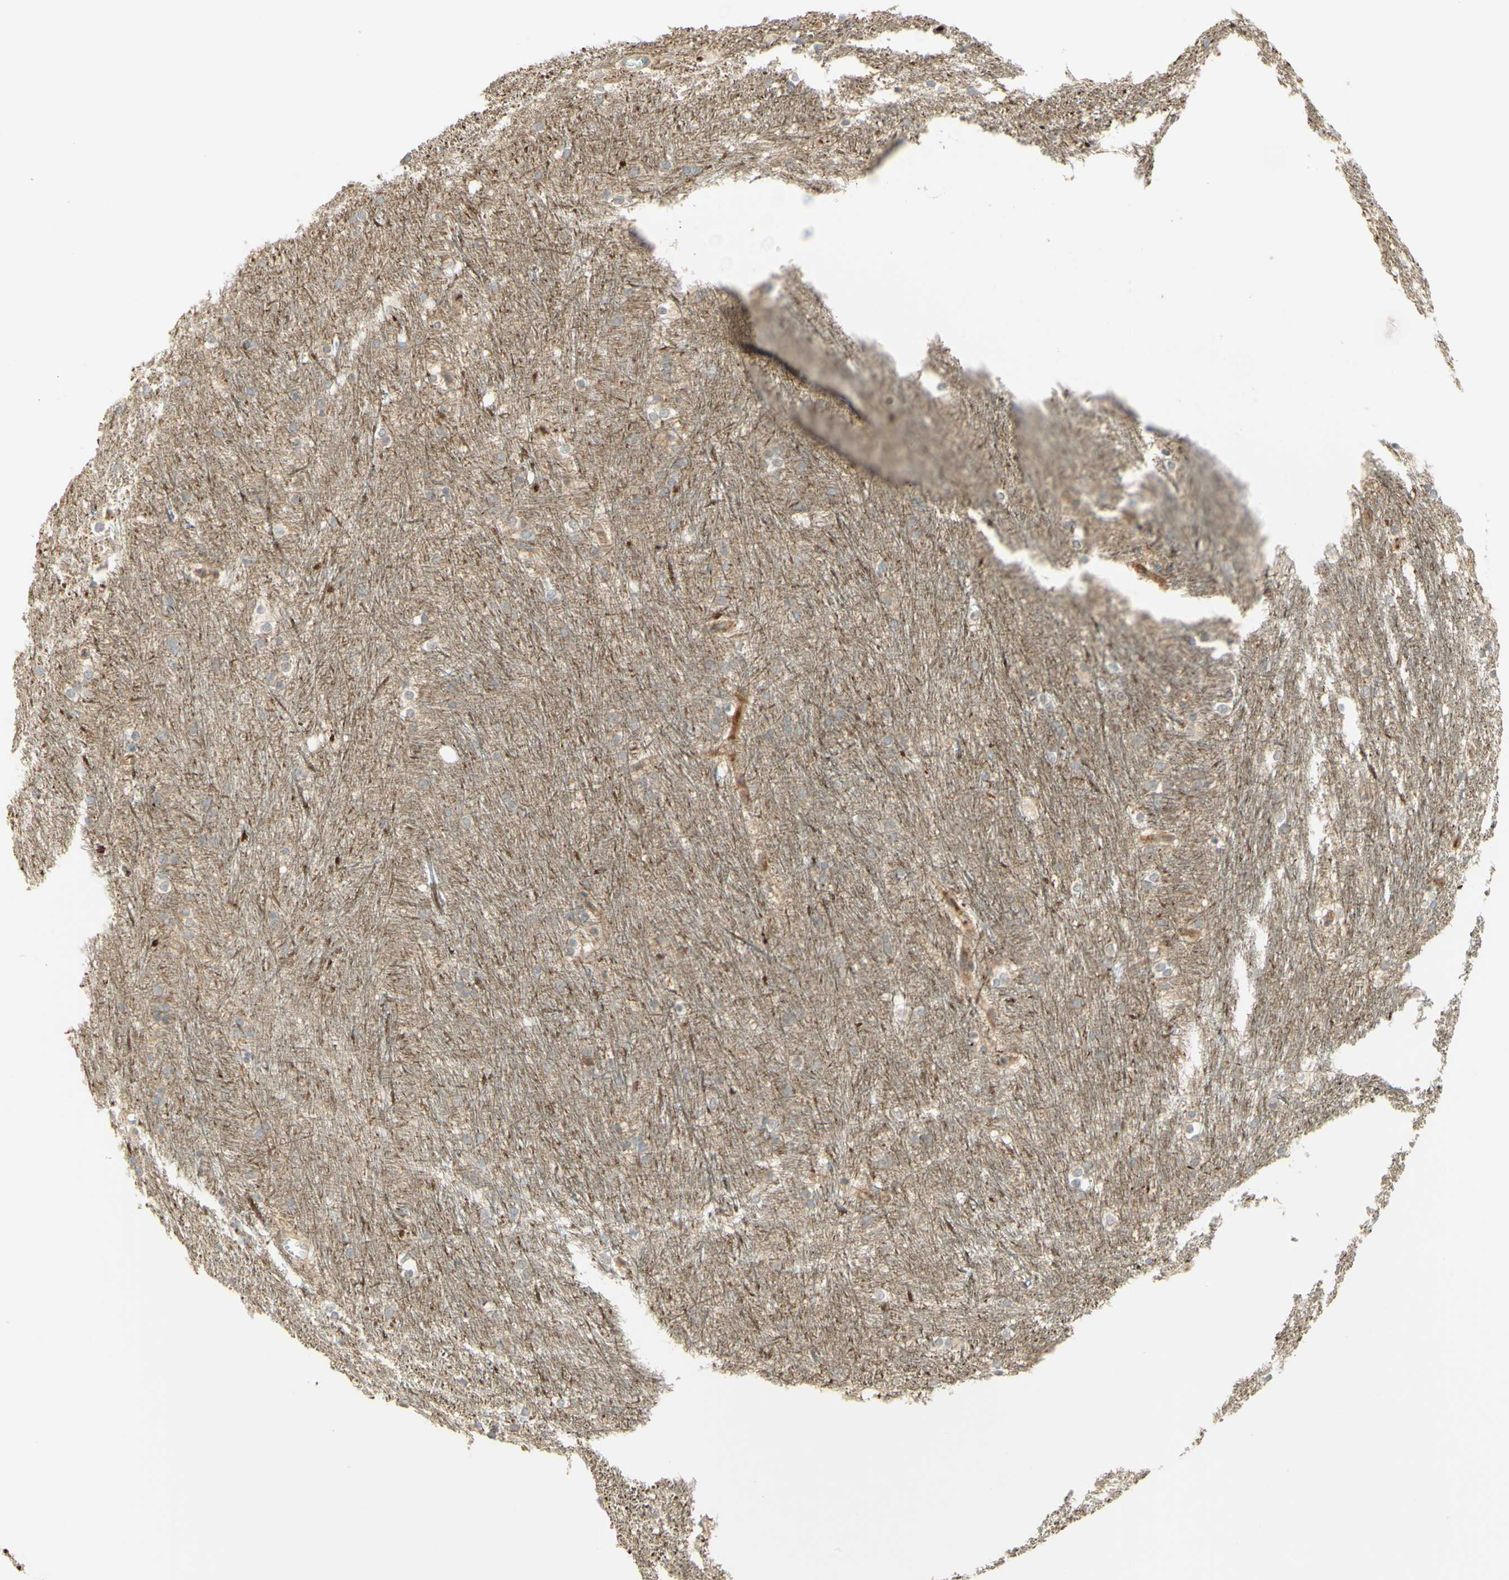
{"staining": {"intensity": "weak", "quantity": "<25%", "location": "cytoplasmic/membranous"}, "tissue": "caudate", "cell_type": "Glial cells", "image_type": "normal", "snomed": [{"axis": "morphology", "description": "Normal tissue, NOS"}, {"axis": "topography", "description": "Lateral ventricle wall"}], "caption": "High power microscopy micrograph of an immunohistochemistry (IHC) micrograph of normal caudate, revealing no significant staining in glial cells.", "gene": "ANGPT2", "patient": {"sex": "female", "age": 19}}